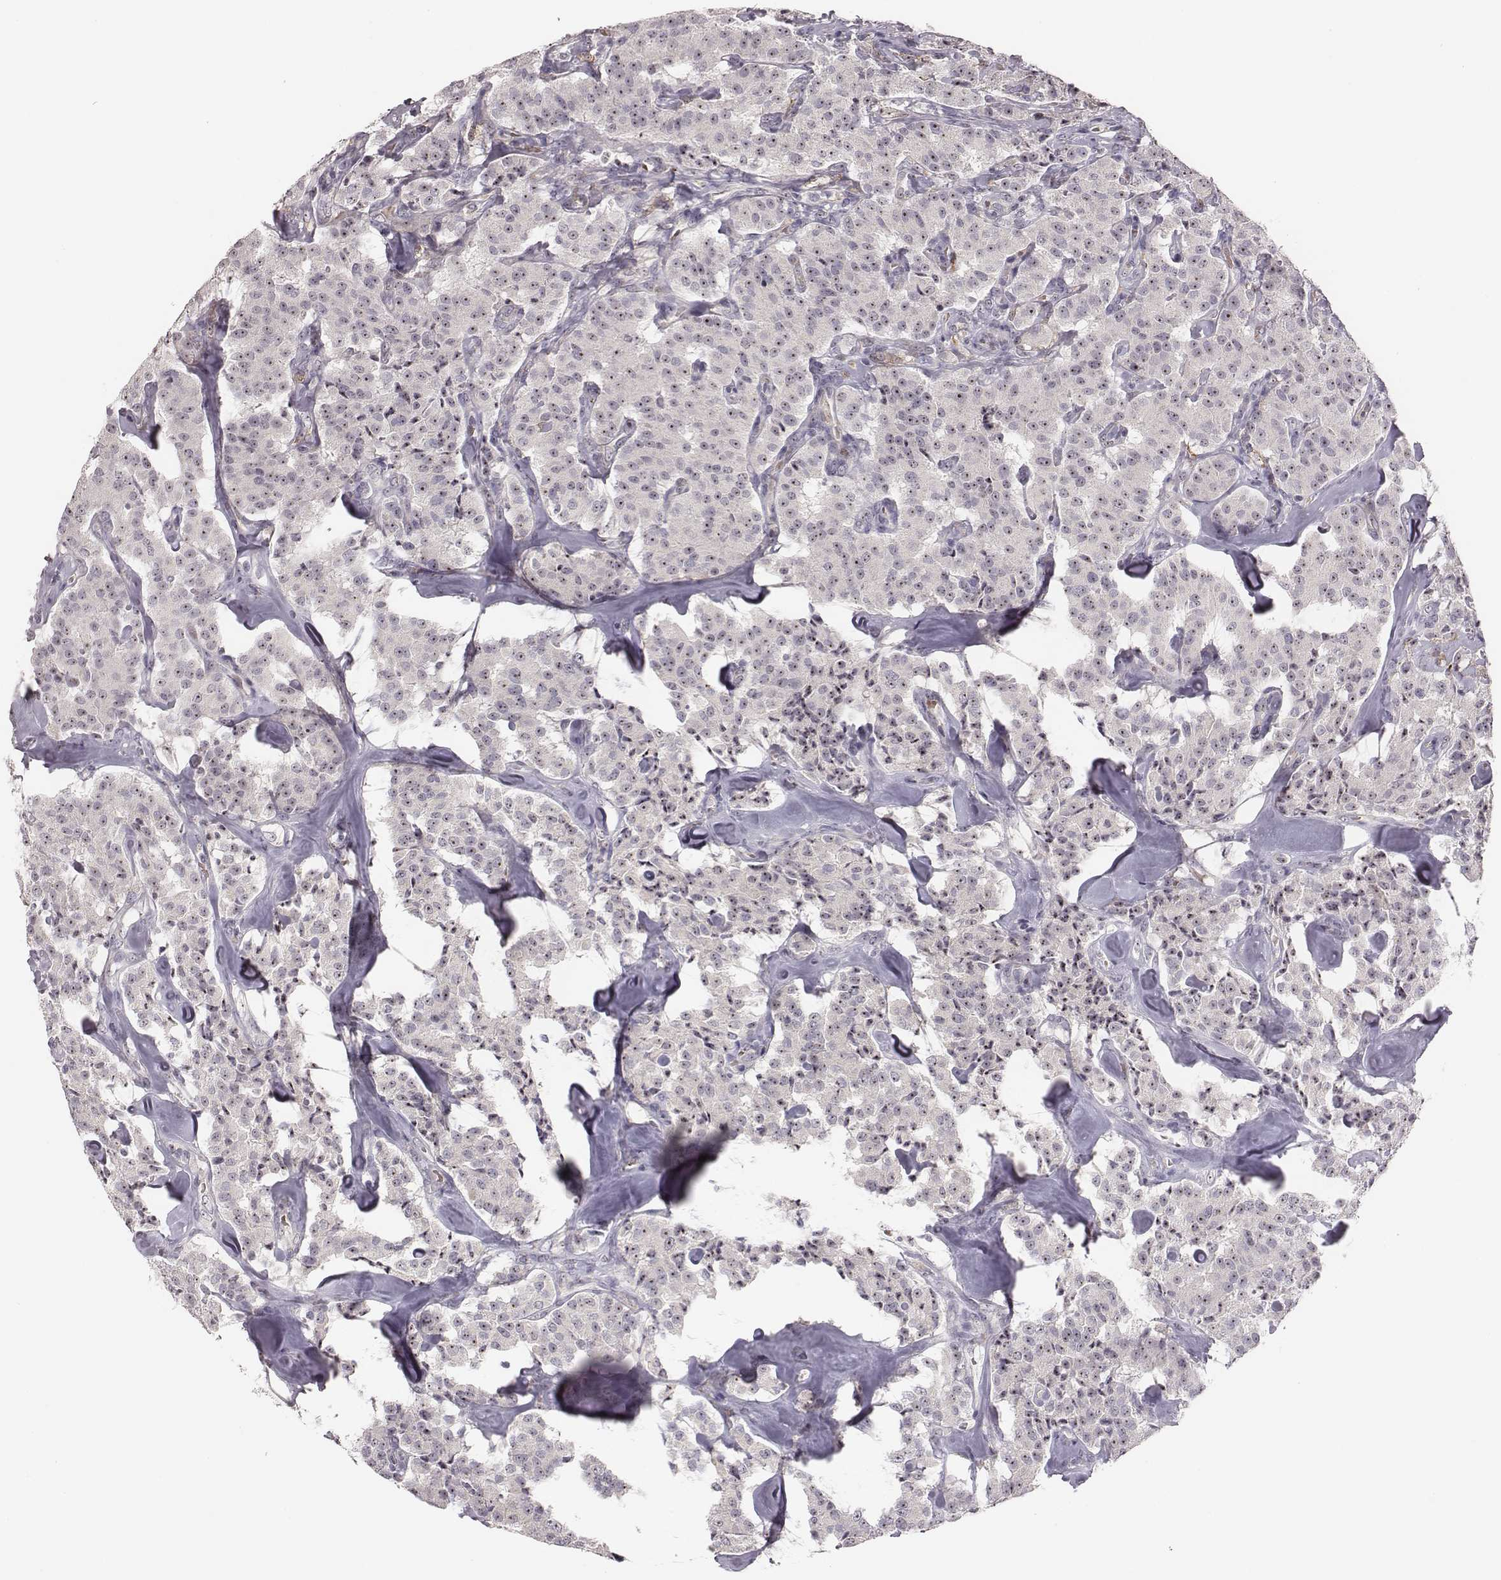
{"staining": {"intensity": "strong", "quantity": "25%-75%", "location": "nuclear"}, "tissue": "carcinoid", "cell_type": "Tumor cells", "image_type": "cancer", "snomed": [{"axis": "morphology", "description": "Carcinoid, malignant, NOS"}, {"axis": "topography", "description": "Pancreas"}], "caption": "Immunohistochemical staining of carcinoid displays high levels of strong nuclear positivity in approximately 25%-75% of tumor cells.", "gene": "NIFK", "patient": {"sex": "male", "age": 41}}